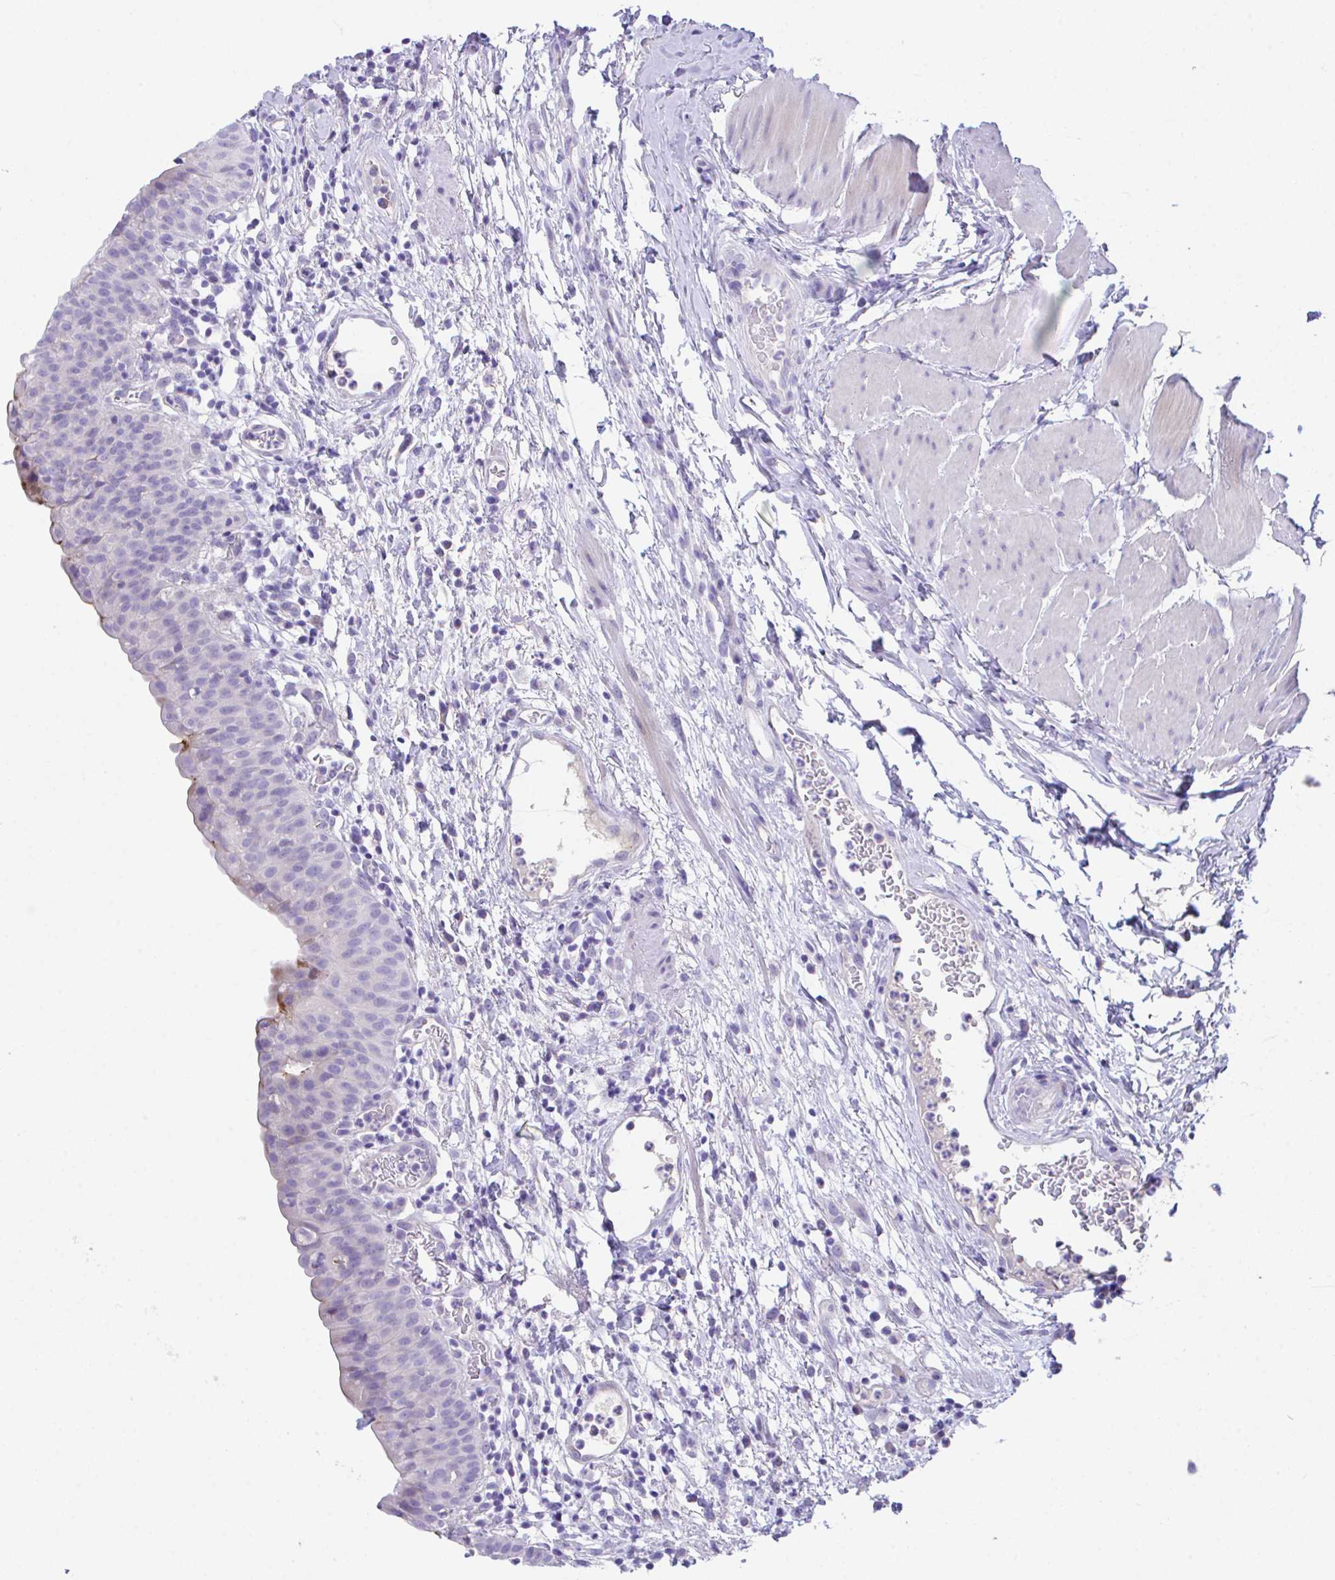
{"staining": {"intensity": "negative", "quantity": "none", "location": "none"}, "tissue": "urinary bladder", "cell_type": "Urothelial cells", "image_type": "normal", "snomed": [{"axis": "morphology", "description": "Normal tissue, NOS"}, {"axis": "morphology", "description": "Inflammation, NOS"}, {"axis": "topography", "description": "Urinary bladder"}], "caption": "An immunohistochemistry histopathology image of unremarkable urinary bladder is shown. There is no staining in urothelial cells of urinary bladder.", "gene": "SLC16A6", "patient": {"sex": "male", "age": 57}}